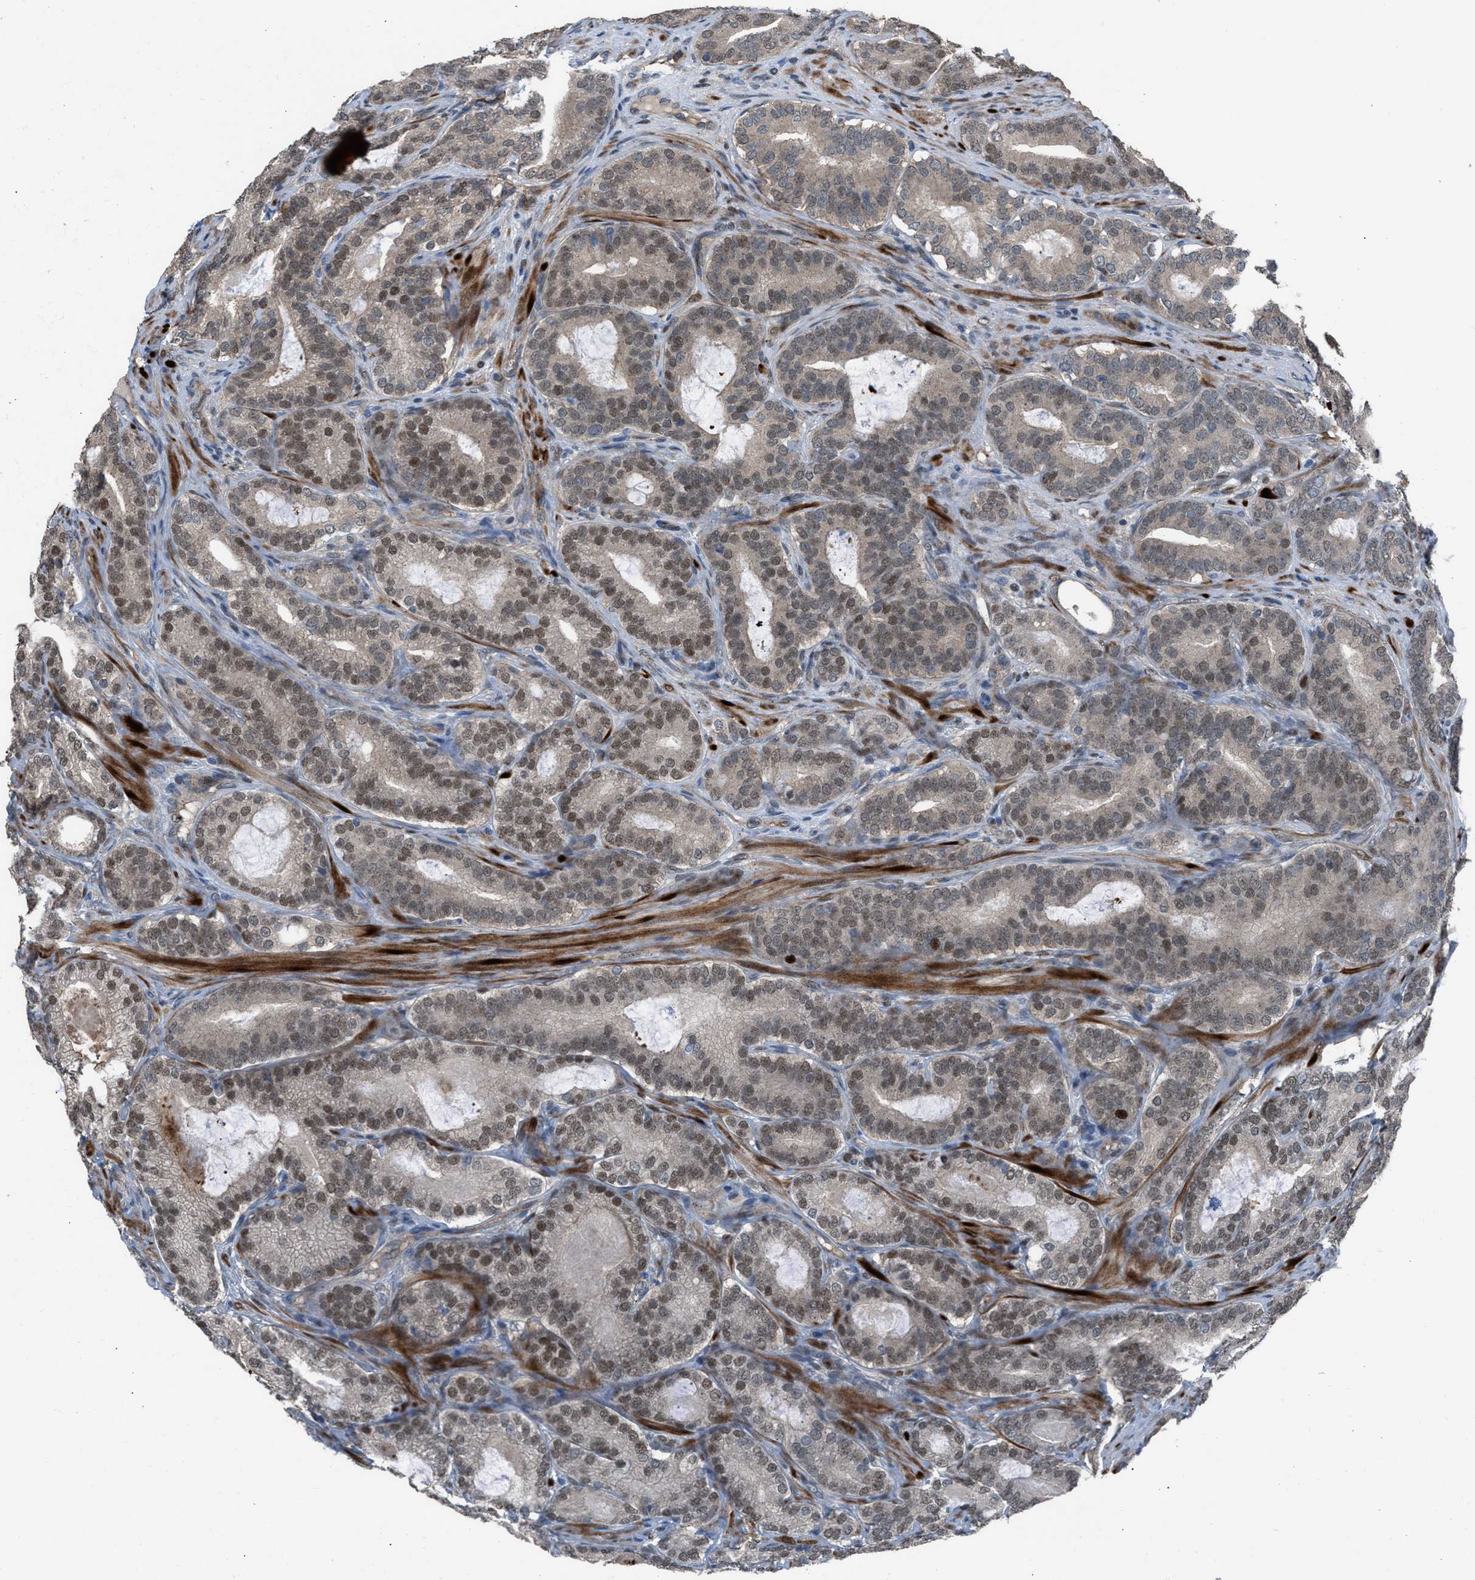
{"staining": {"intensity": "moderate", "quantity": ">75%", "location": "nuclear"}, "tissue": "prostate cancer", "cell_type": "Tumor cells", "image_type": "cancer", "snomed": [{"axis": "morphology", "description": "Adenocarcinoma, High grade"}, {"axis": "topography", "description": "Prostate"}], "caption": "Immunohistochemistry (IHC) (DAB) staining of prostate adenocarcinoma (high-grade) displays moderate nuclear protein positivity in approximately >75% of tumor cells. (Stains: DAB in brown, nuclei in blue, Microscopy: brightfield microscopy at high magnification).", "gene": "CRTC1", "patient": {"sex": "male", "age": 60}}